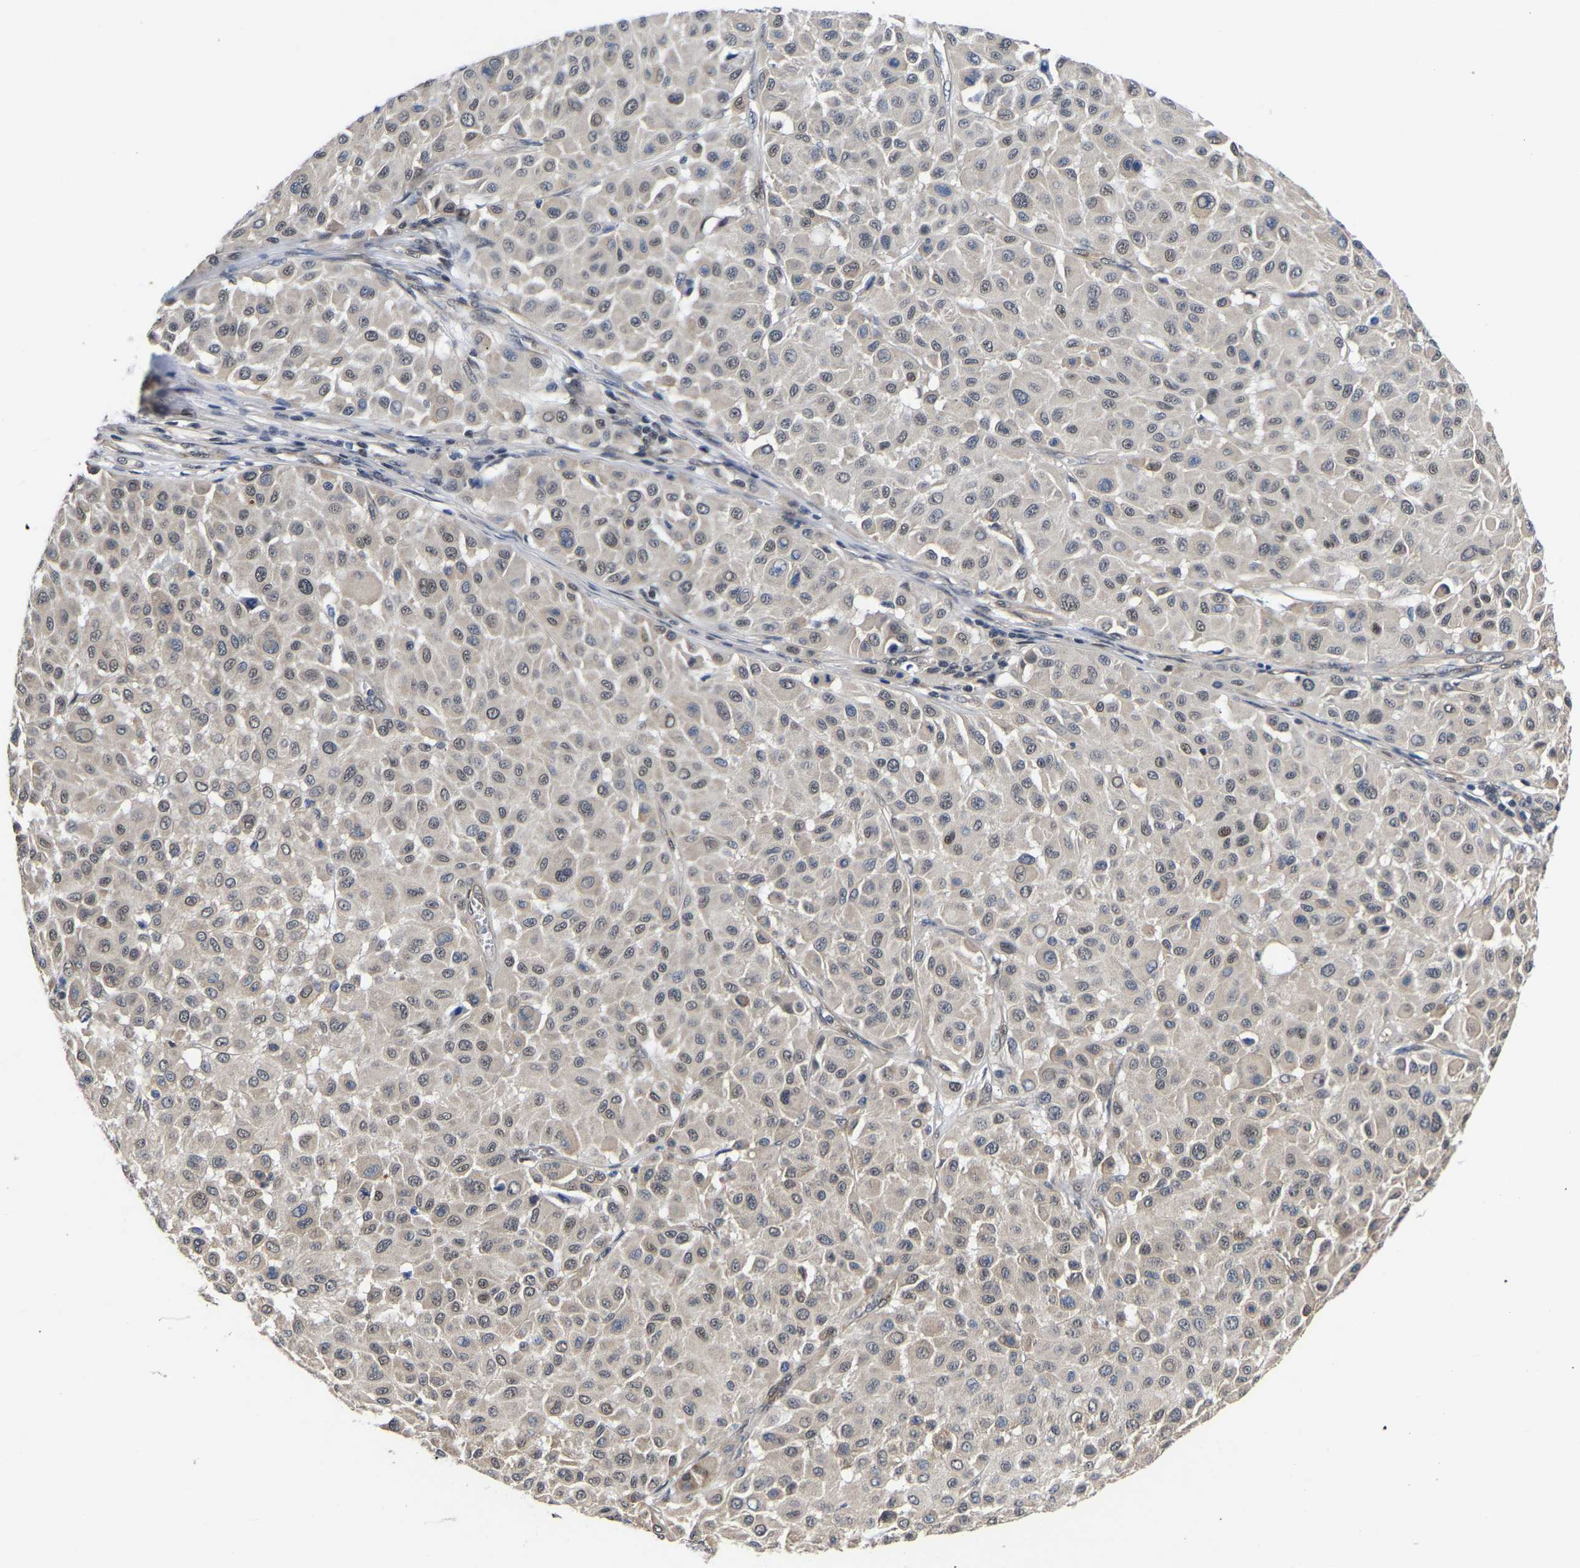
{"staining": {"intensity": "weak", "quantity": ">75%", "location": "nuclear"}, "tissue": "melanoma", "cell_type": "Tumor cells", "image_type": "cancer", "snomed": [{"axis": "morphology", "description": "Malignant melanoma, Metastatic site"}, {"axis": "topography", "description": "Soft tissue"}], "caption": "An IHC micrograph of neoplastic tissue is shown. Protein staining in brown labels weak nuclear positivity in malignant melanoma (metastatic site) within tumor cells.", "gene": "METTL16", "patient": {"sex": "male", "age": 41}}